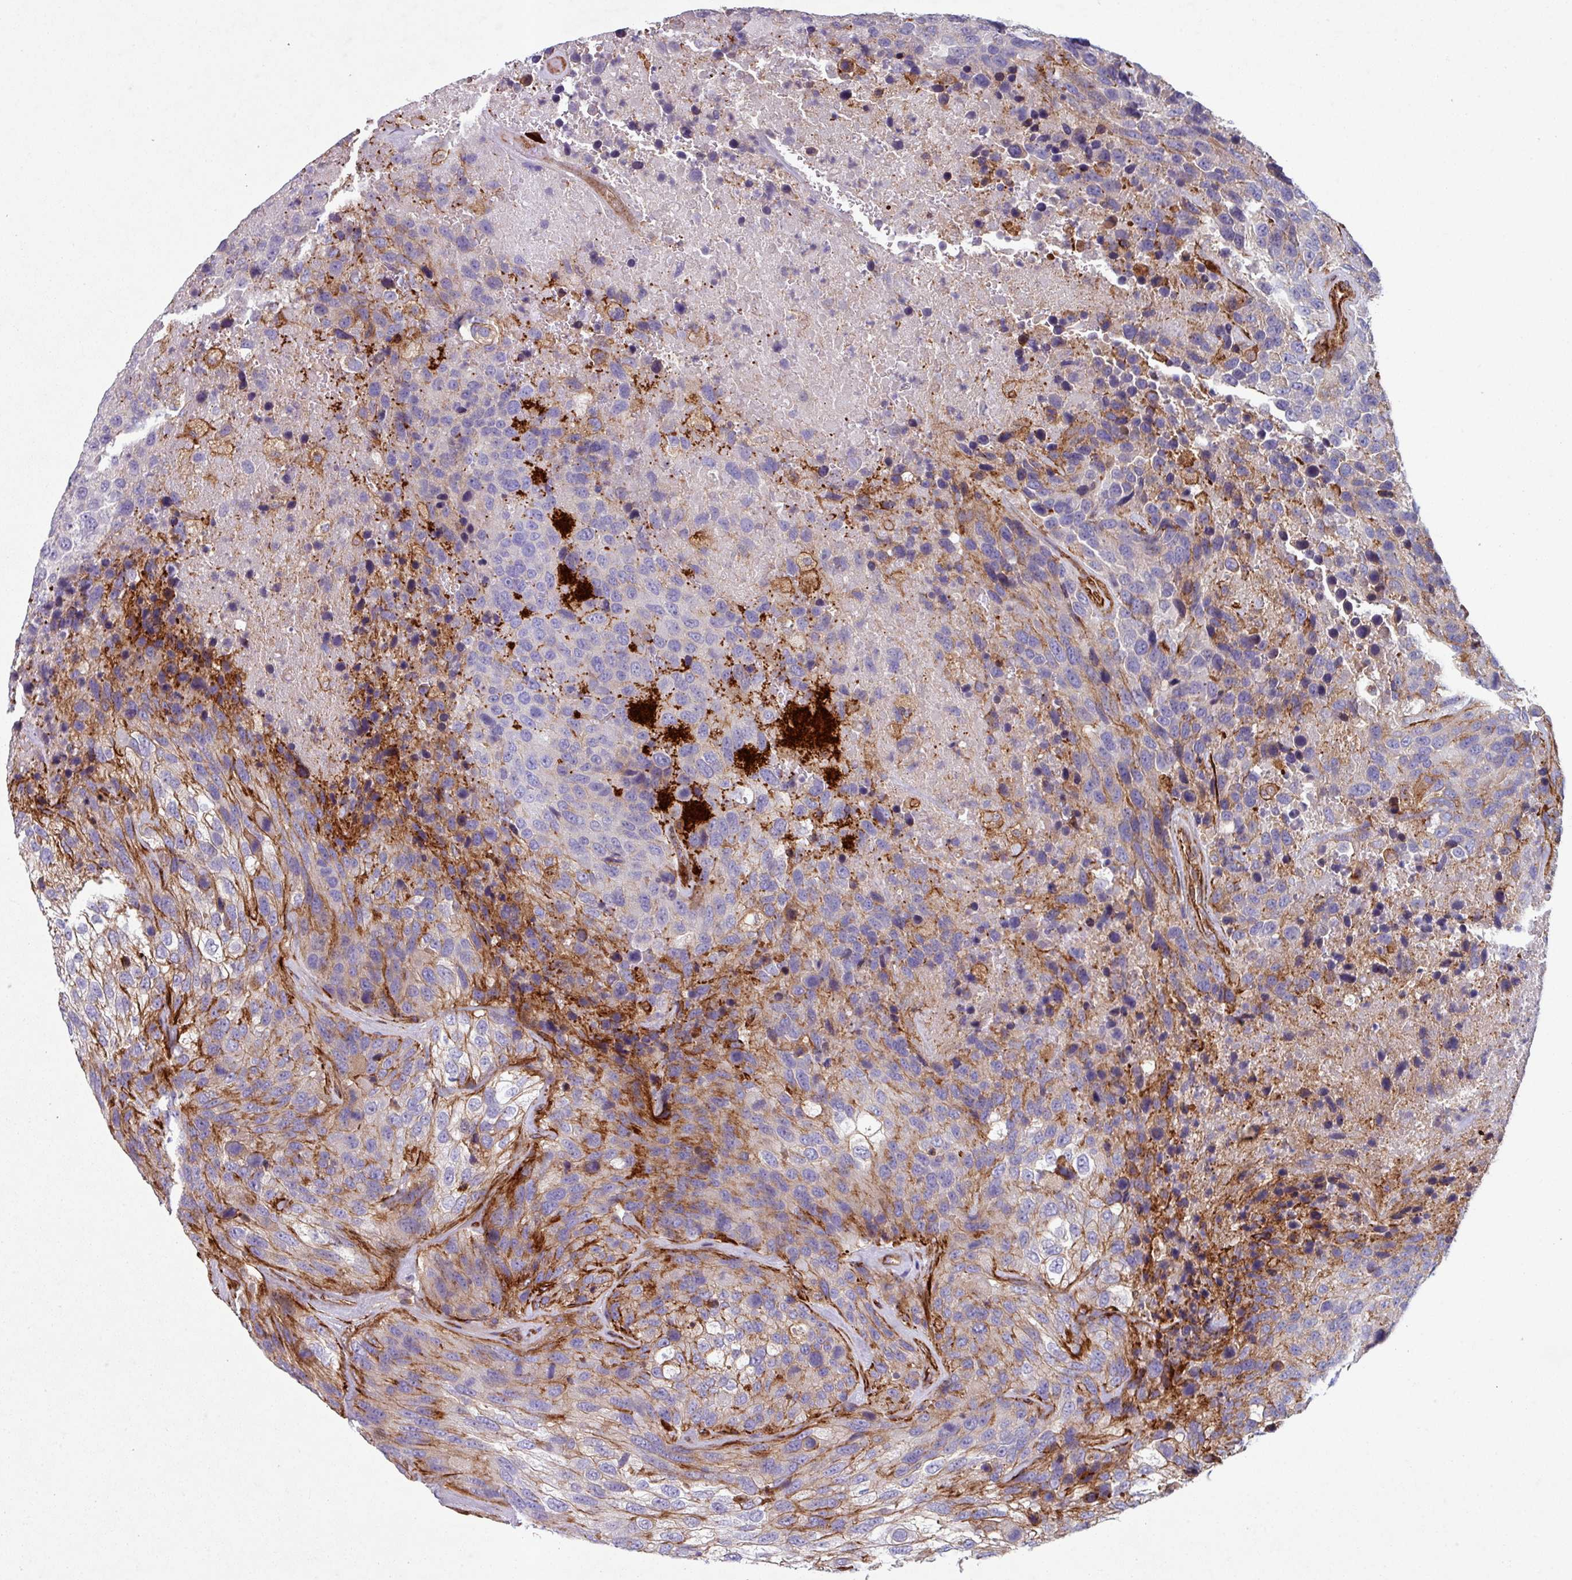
{"staining": {"intensity": "negative", "quantity": "none", "location": "none"}, "tissue": "urothelial cancer", "cell_type": "Tumor cells", "image_type": "cancer", "snomed": [{"axis": "morphology", "description": "Urothelial carcinoma, High grade"}, {"axis": "topography", "description": "Urinary bladder"}], "caption": "An image of urothelial cancer stained for a protein displays no brown staining in tumor cells.", "gene": "ATP2C2", "patient": {"sex": "female", "age": 70}}